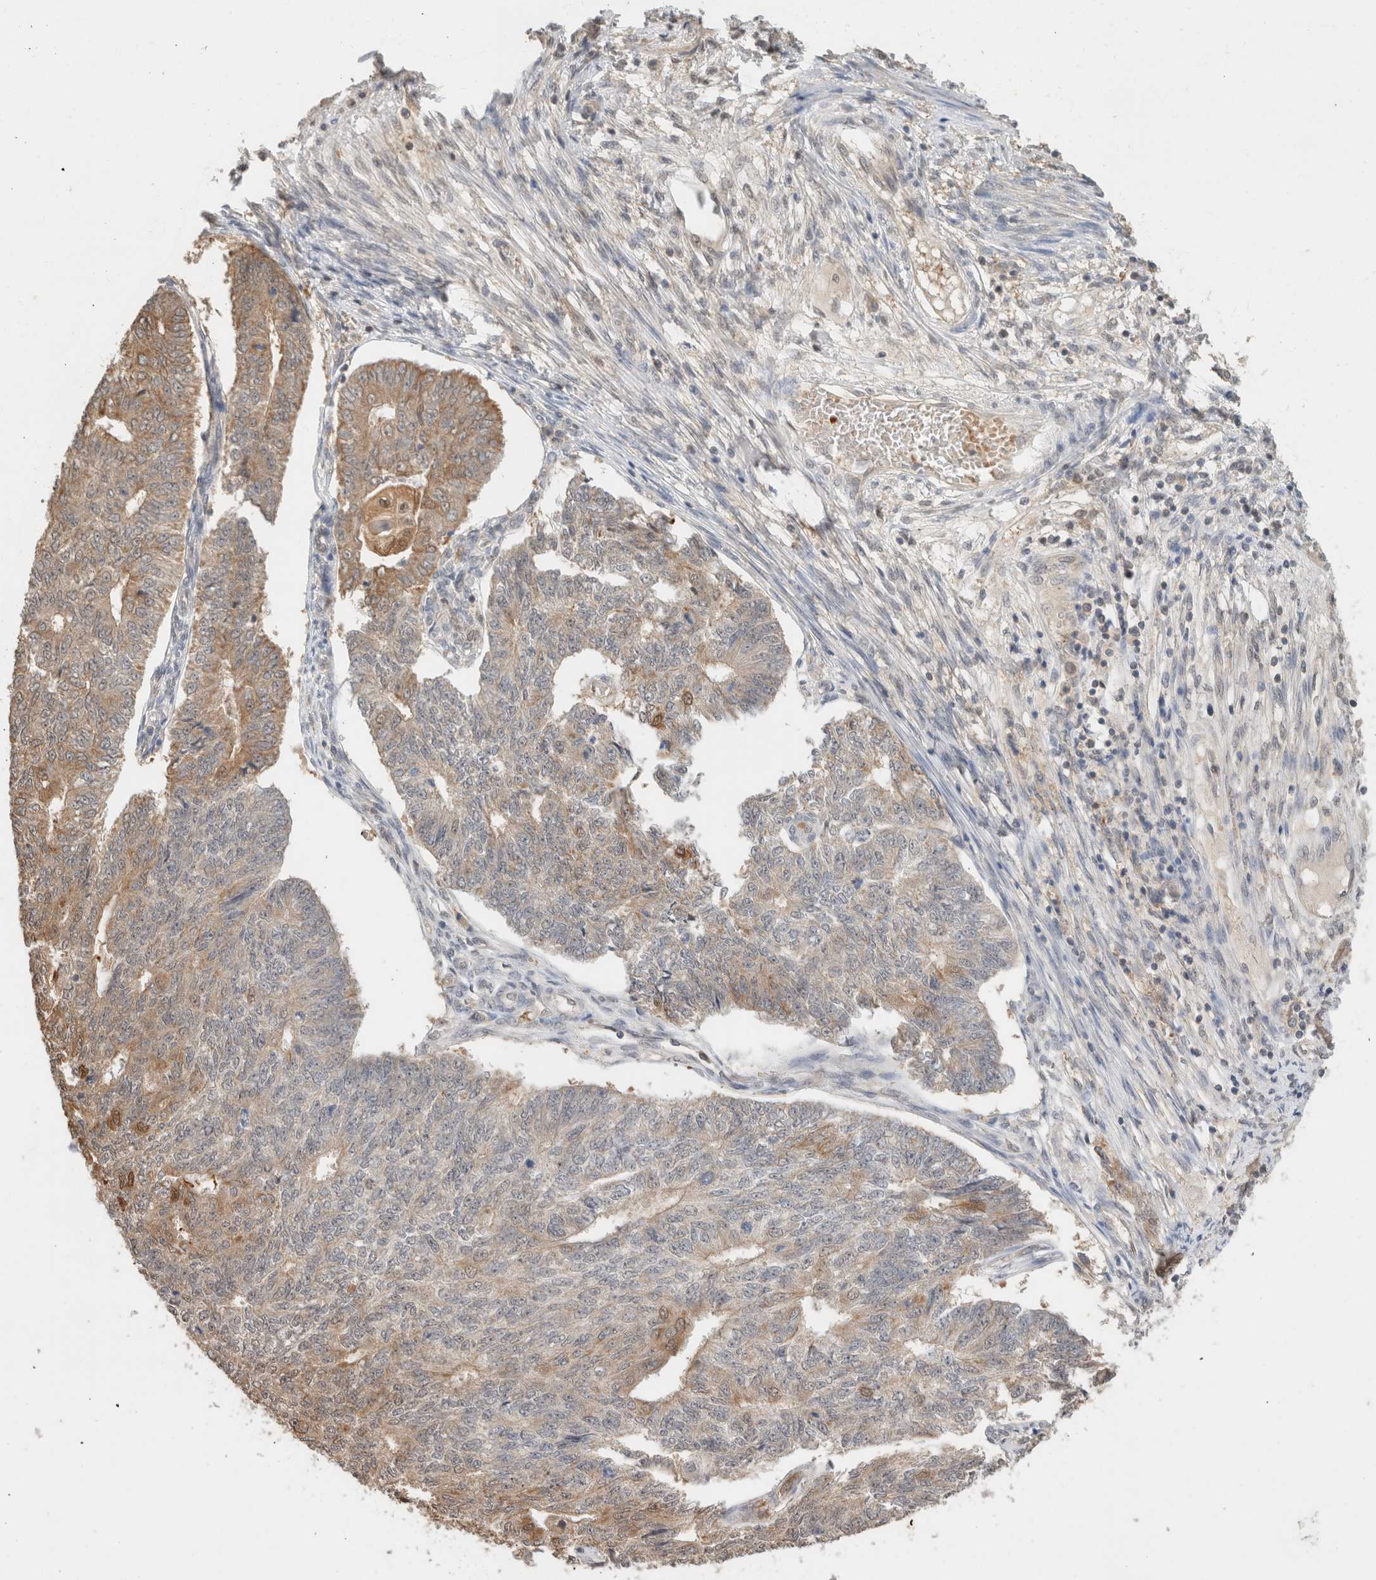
{"staining": {"intensity": "weak", "quantity": "25%-75%", "location": "cytoplasmic/membranous"}, "tissue": "endometrial cancer", "cell_type": "Tumor cells", "image_type": "cancer", "snomed": [{"axis": "morphology", "description": "Adenocarcinoma, NOS"}, {"axis": "topography", "description": "Endometrium"}], "caption": "Immunohistochemical staining of human endometrial cancer exhibits weak cytoplasmic/membranous protein staining in approximately 25%-75% of tumor cells.", "gene": "CA13", "patient": {"sex": "female", "age": 32}}